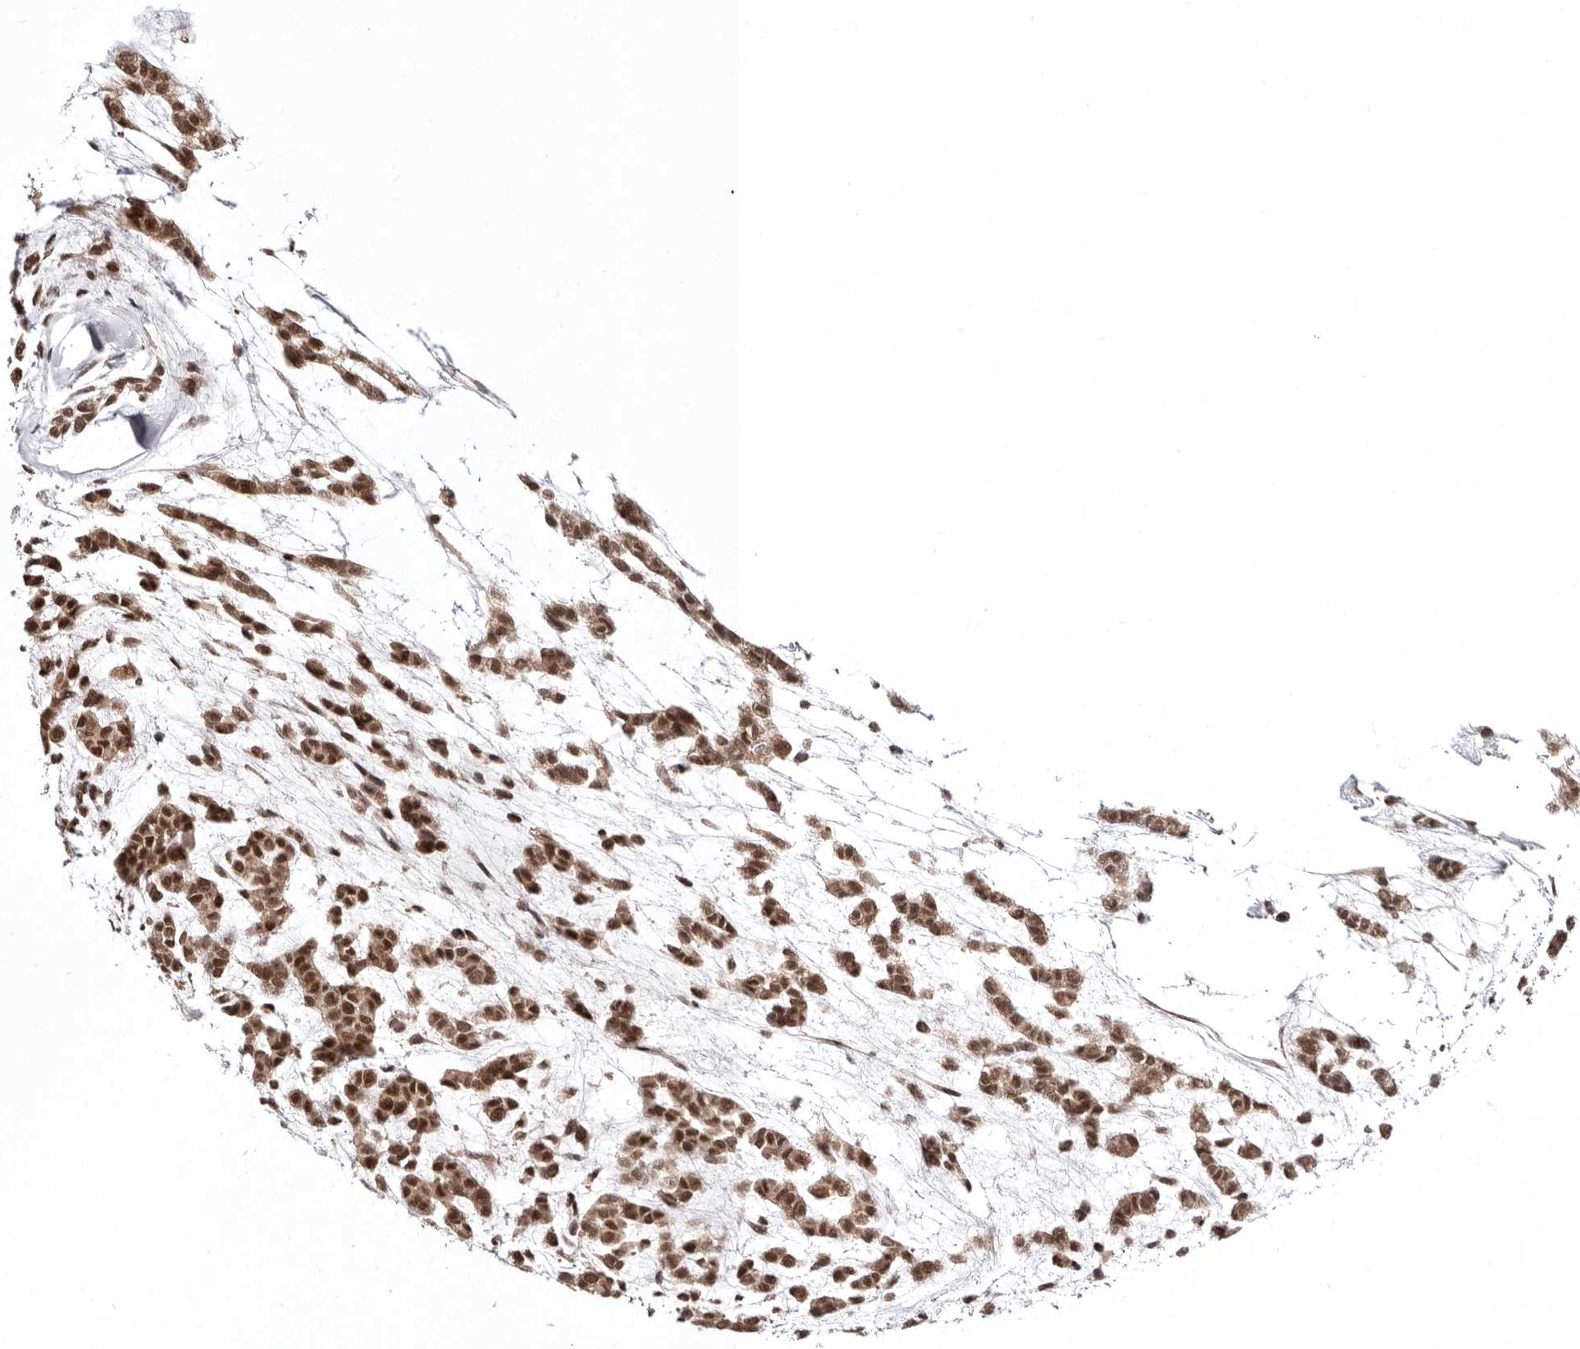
{"staining": {"intensity": "moderate", "quantity": ">75%", "location": "cytoplasmic/membranous,nuclear"}, "tissue": "head and neck cancer", "cell_type": "Tumor cells", "image_type": "cancer", "snomed": [{"axis": "morphology", "description": "Adenocarcinoma, NOS"}, {"axis": "morphology", "description": "Adenoma, NOS"}, {"axis": "topography", "description": "Head-Neck"}], "caption": "Head and neck adenocarcinoma was stained to show a protein in brown. There is medium levels of moderate cytoplasmic/membranous and nuclear staining in about >75% of tumor cells.", "gene": "MED8", "patient": {"sex": "female", "age": 55}}